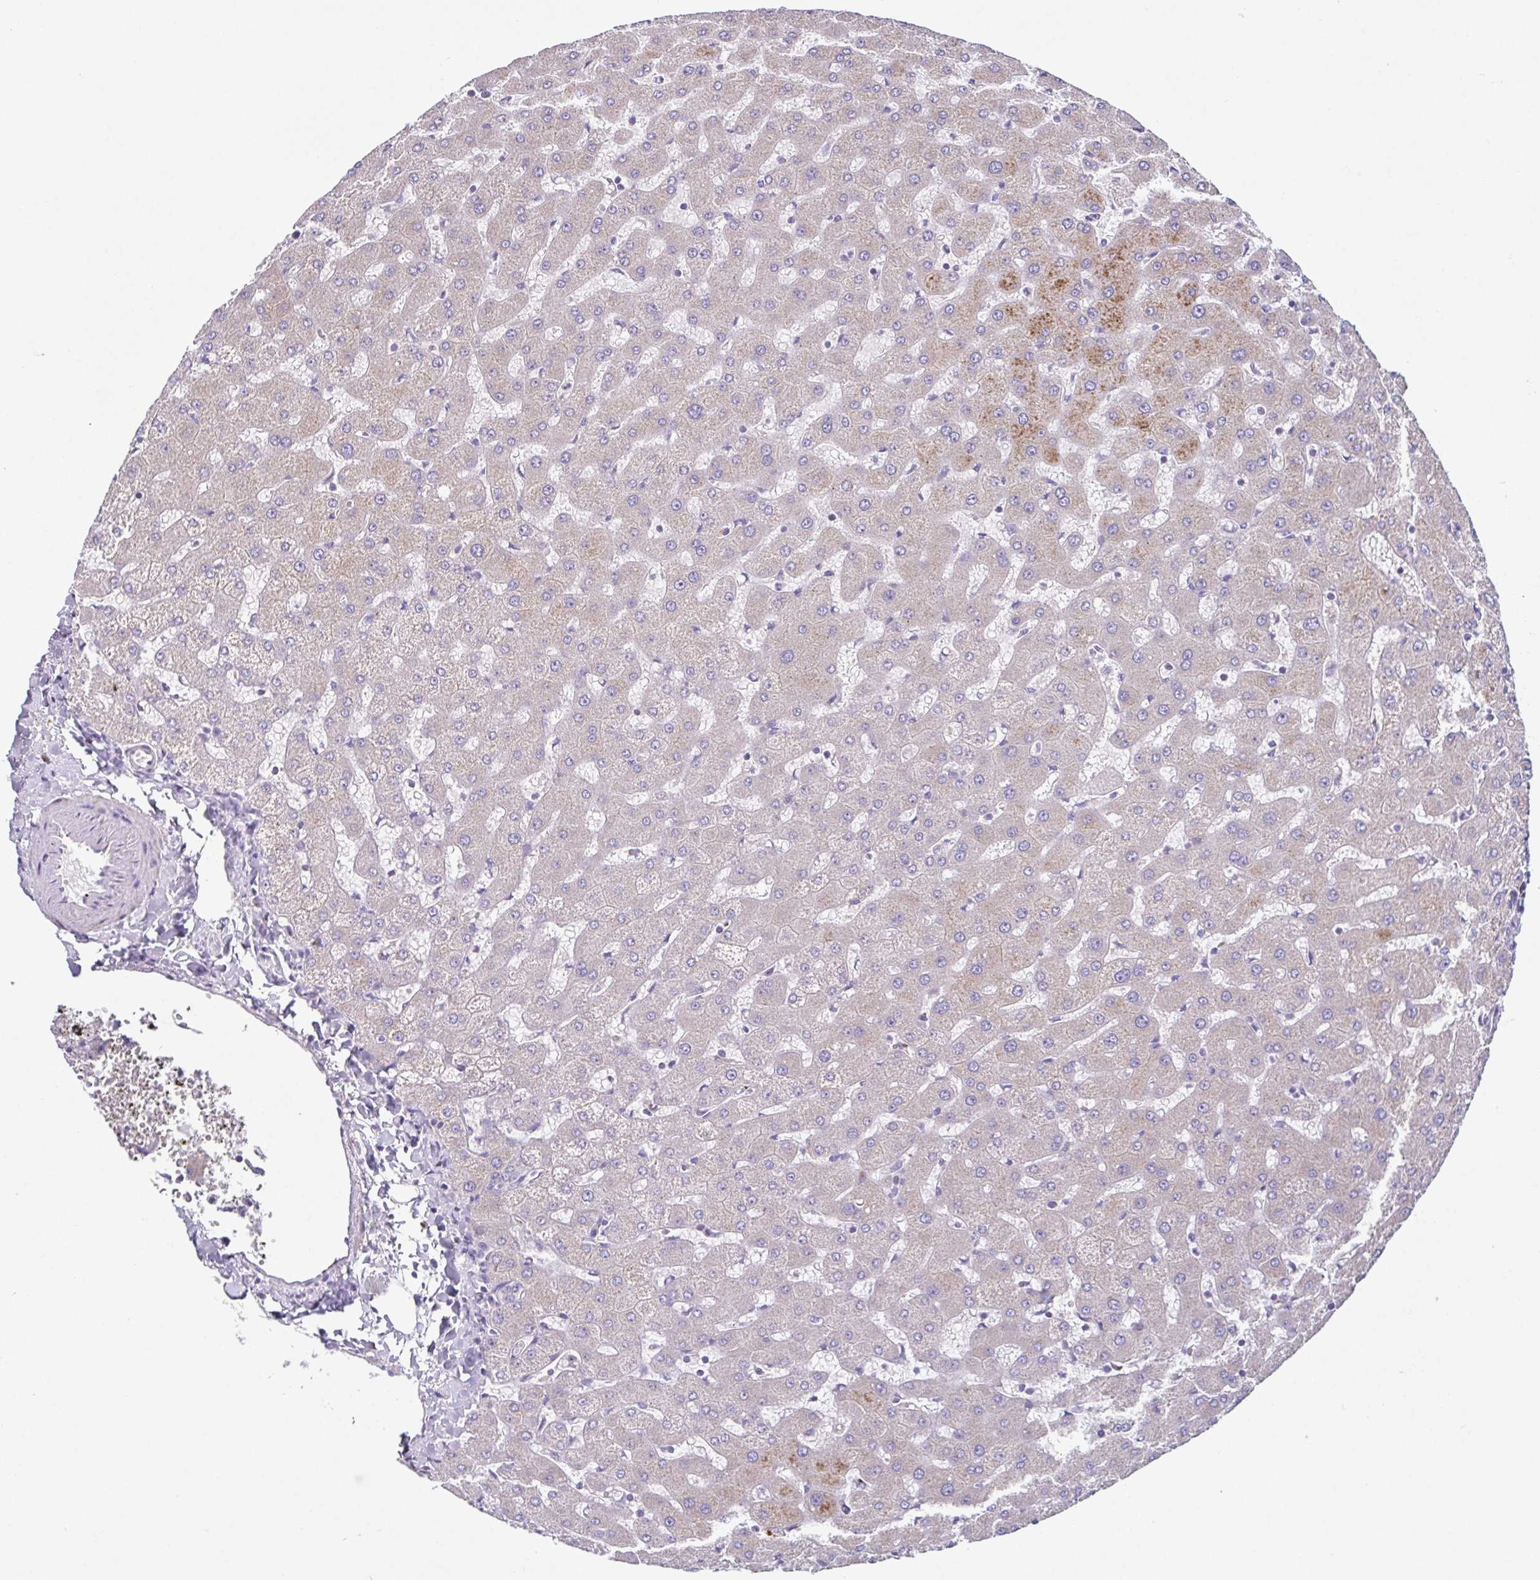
{"staining": {"intensity": "negative", "quantity": "none", "location": "none"}, "tissue": "liver", "cell_type": "Cholangiocytes", "image_type": "normal", "snomed": [{"axis": "morphology", "description": "Normal tissue, NOS"}, {"axis": "topography", "description": "Liver"}], "caption": "Immunohistochemistry of unremarkable human liver exhibits no staining in cholangiocytes.", "gene": "COL17A1", "patient": {"sex": "female", "age": 63}}